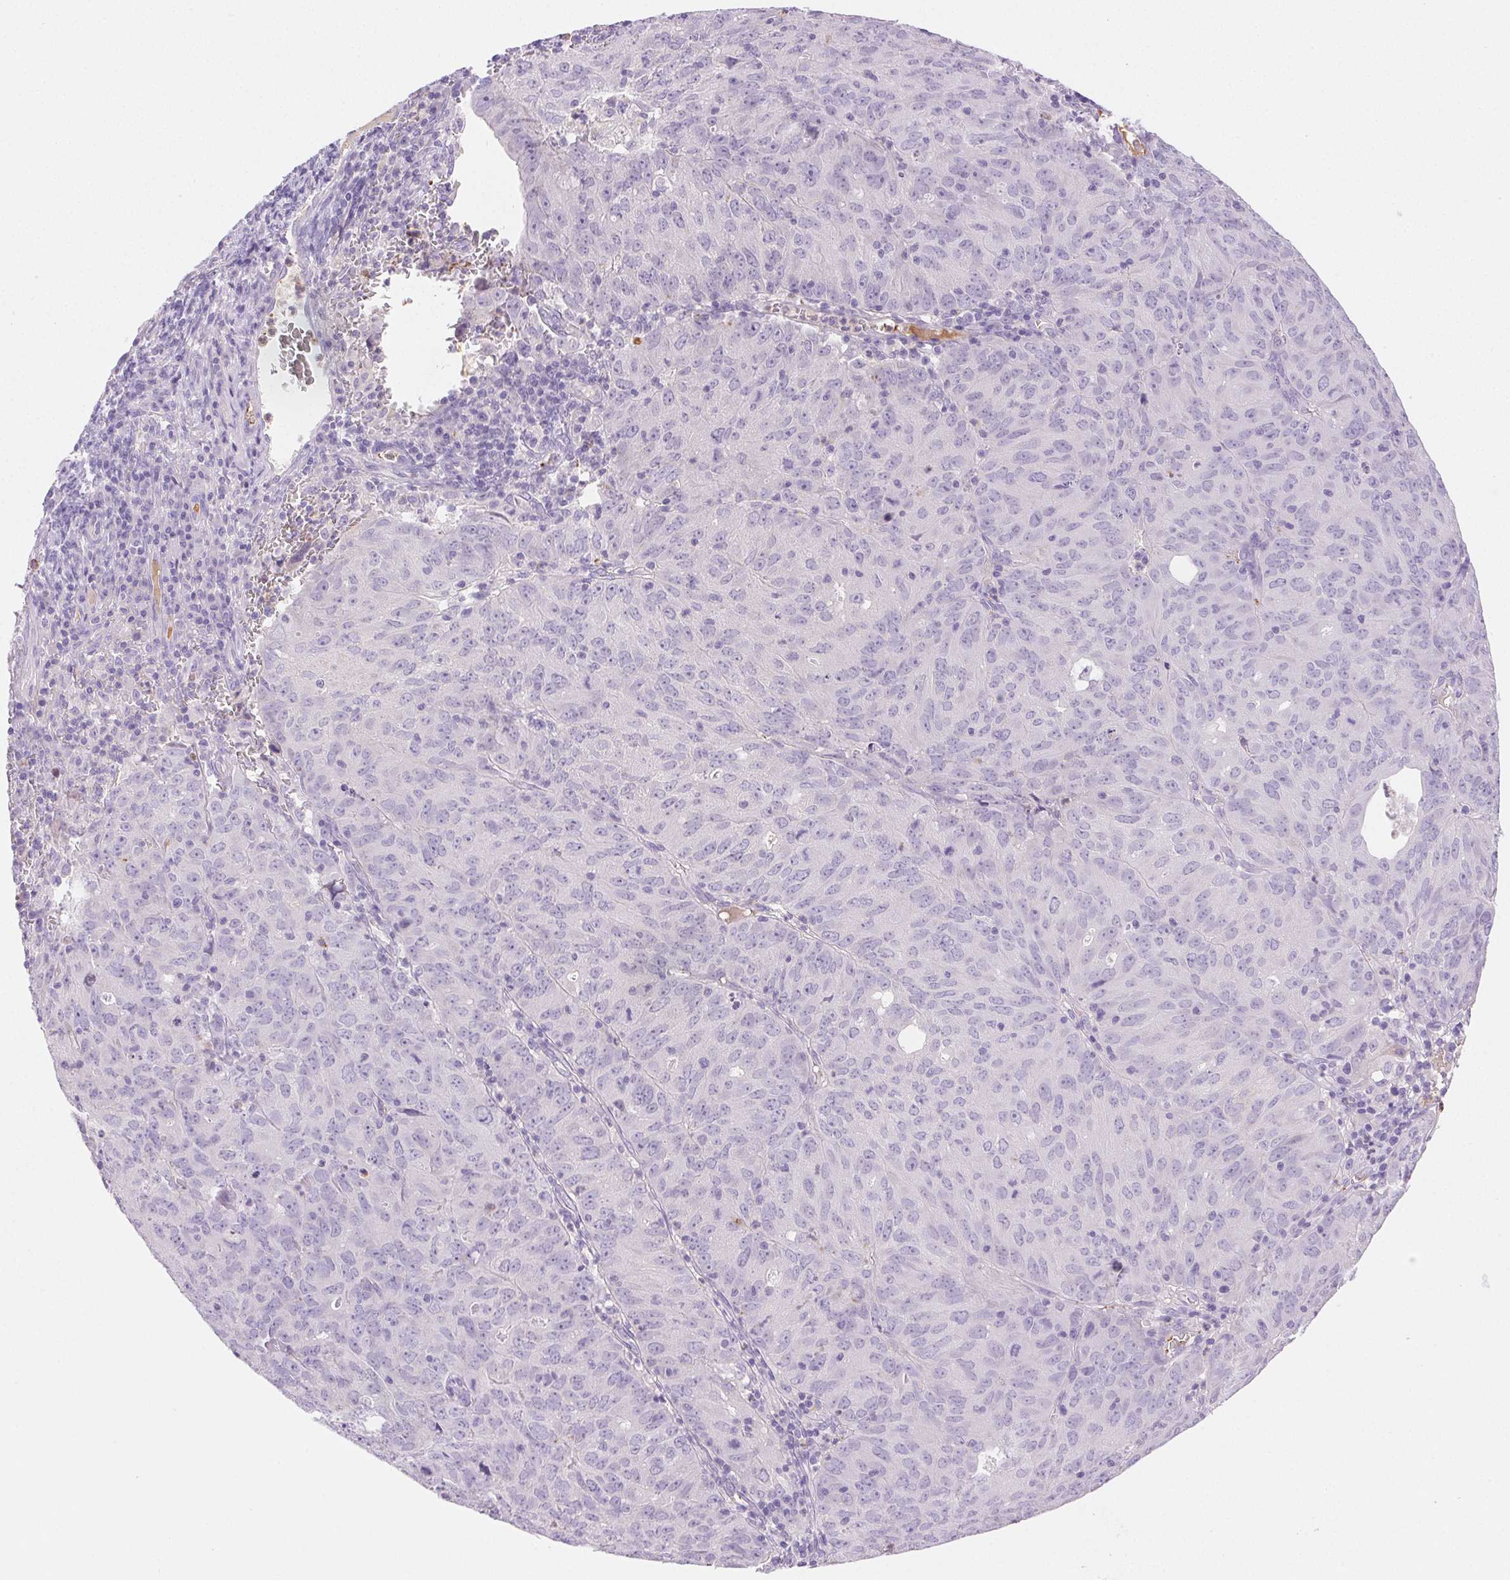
{"staining": {"intensity": "negative", "quantity": "none", "location": "none"}, "tissue": "cervical cancer", "cell_type": "Tumor cells", "image_type": "cancer", "snomed": [{"axis": "morphology", "description": "Adenocarcinoma, NOS"}, {"axis": "topography", "description": "Cervix"}], "caption": "Human cervical cancer (adenocarcinoma) stained for a protein using immunohistochemistry (IHC) displays no expression in tumor cells.", "gene": "FGA", "patient": {"sex": "female", "age": 56}}